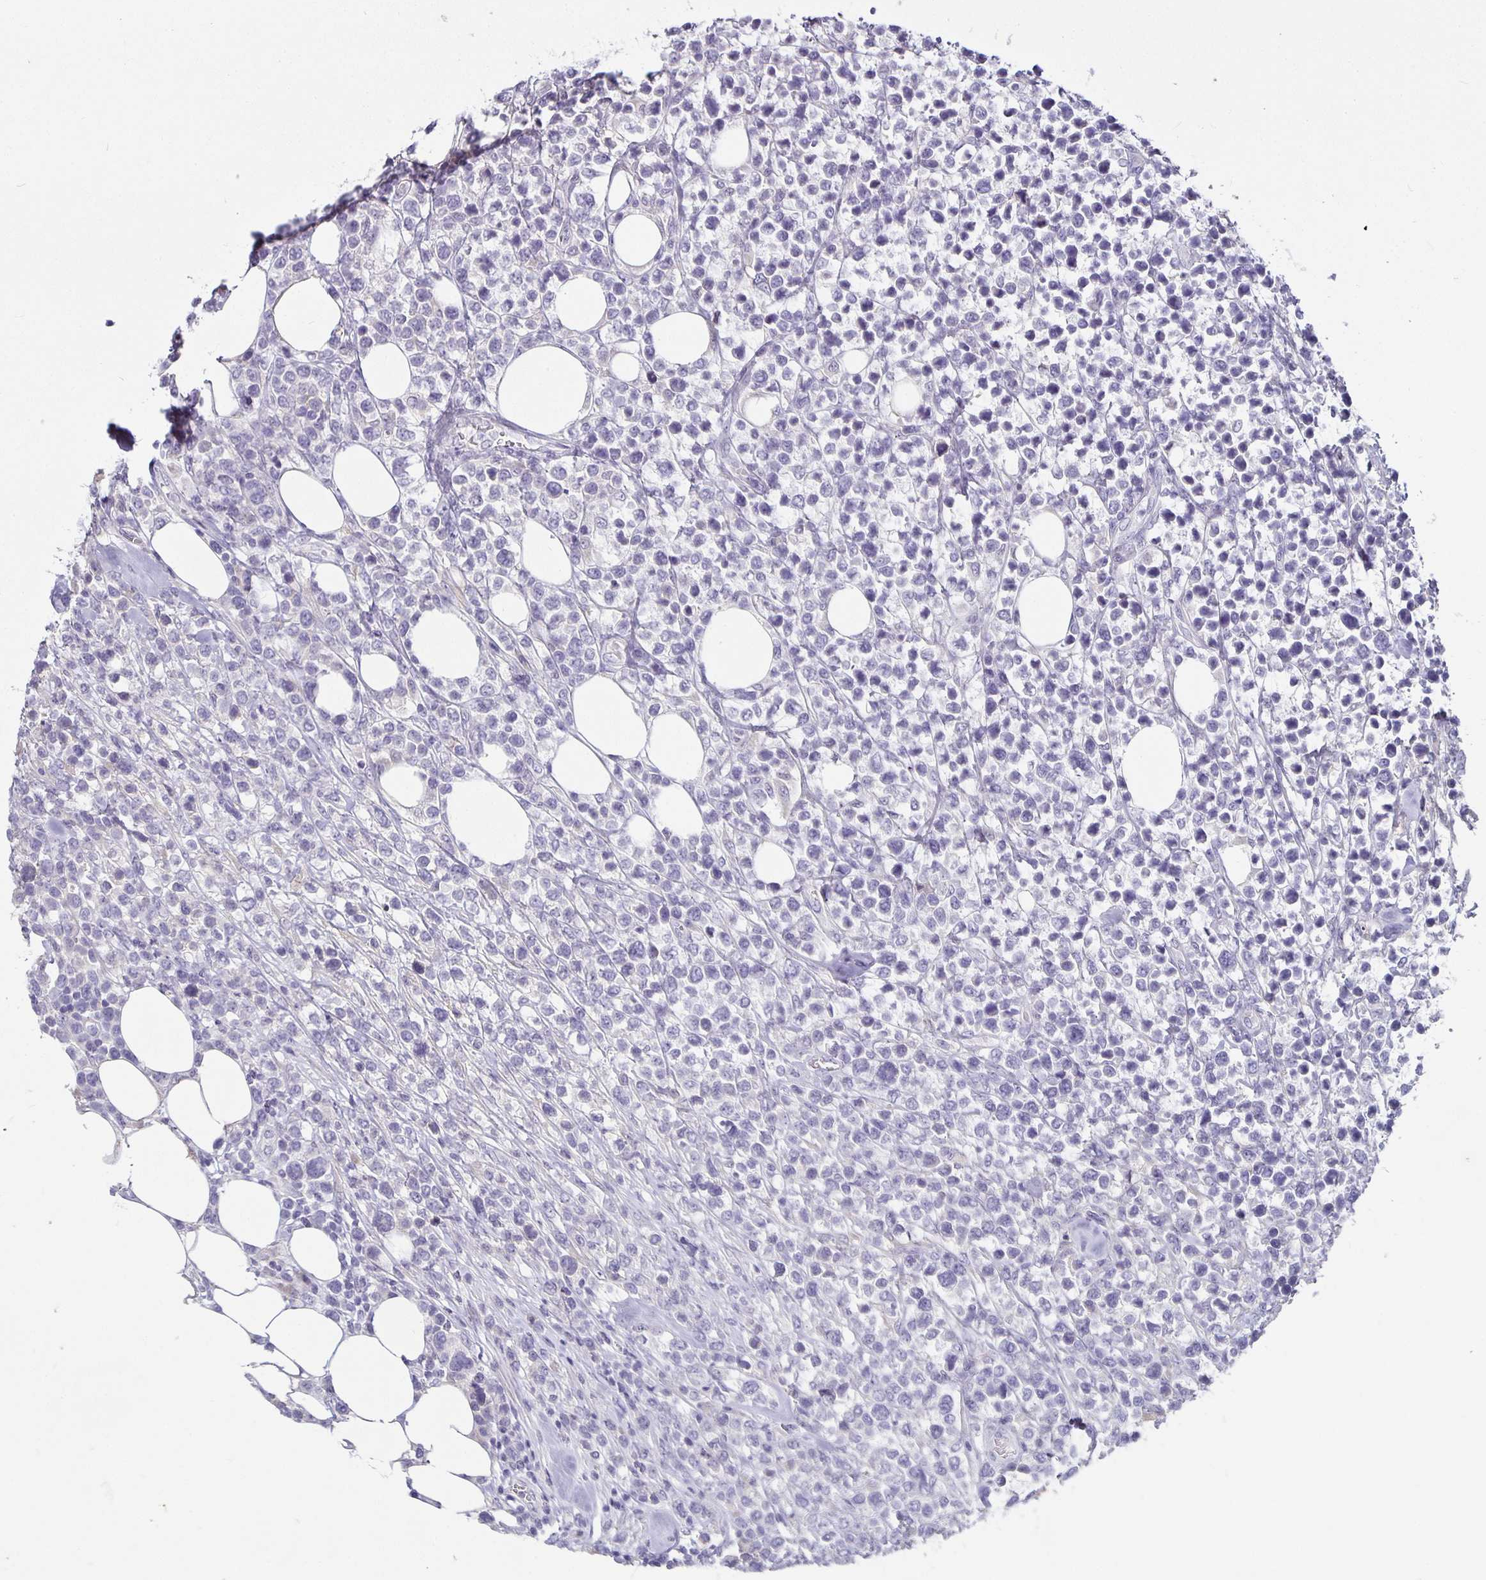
{"staining": {"intensity": "negative", "quantity": "none", "location": "none"}, "tissue": "lymphoma", "cell_type": "Tumor cells", "image_type": "cancer", "snomed": [{"axis": "morphology", "description": "Malignant lymphoma, non-Hodgkin's type, High grade"}, {"axis": "topography", "description": "Soft tissue"}], "caption": "Immunohistochemistry of human lymphoma demonstrates no positivity in tumor cells.", "gene": "CA12", "patient": {"sex": "female", "age": 56}}